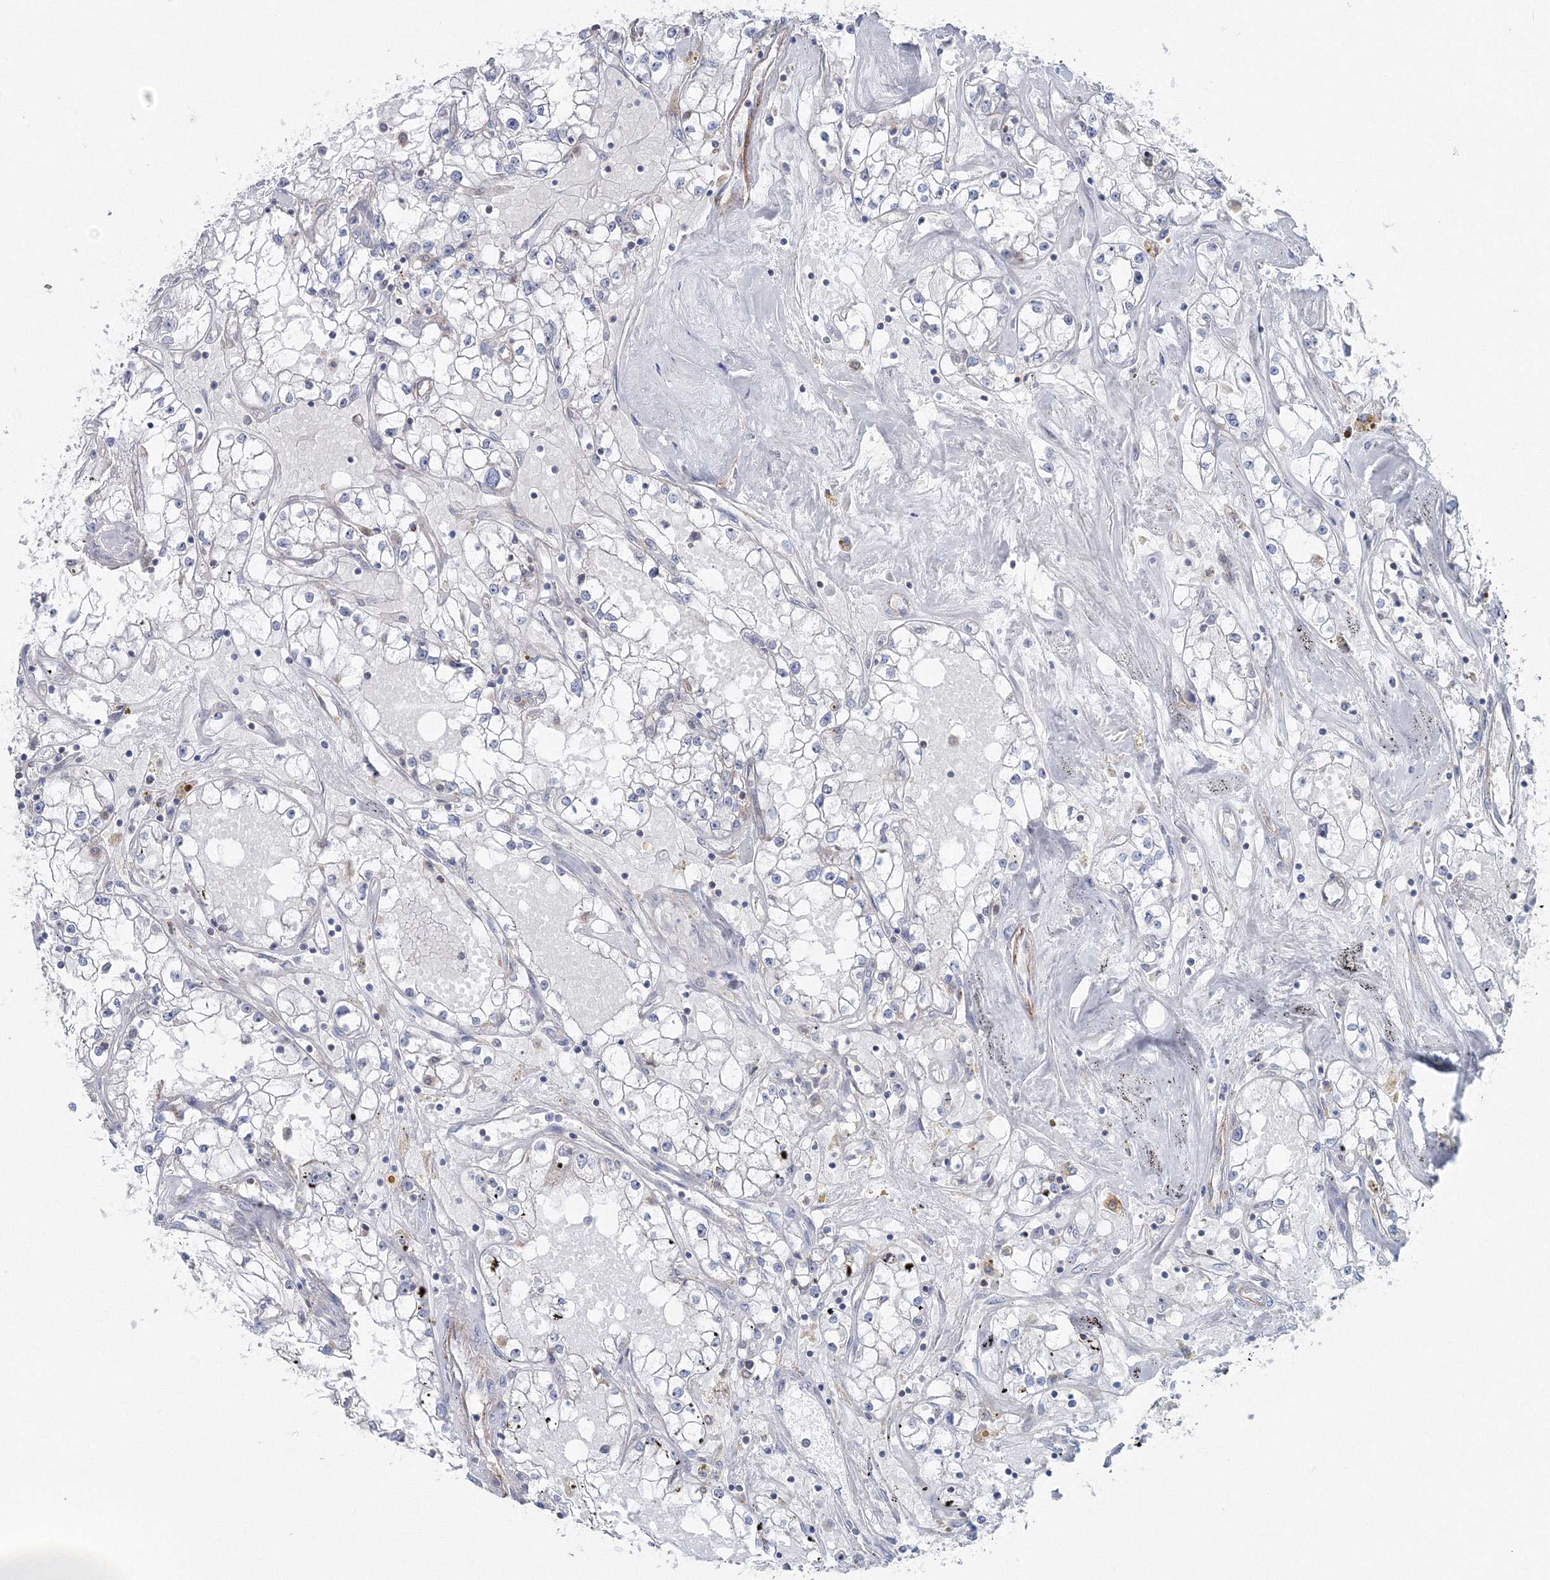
{"staining": {"intensity": "negative", "quantity": "none", "location": "none"}, "tissue": "renal cancer", "cell_type": "Tumor cells", "image_type": "cancer", "snomed": [{"axis": "morphology", "description": "Adenocarcinoma, NOS"}, {"axis": "topography", "description": "Kidney"}], "caption": "An immunohistochemistry photomicrograph of renal cancer is shown. There is no staining in tumor cells of renal cancer.", "gene": "GGA2", "patient": {"sex": "male", "age": 56}}